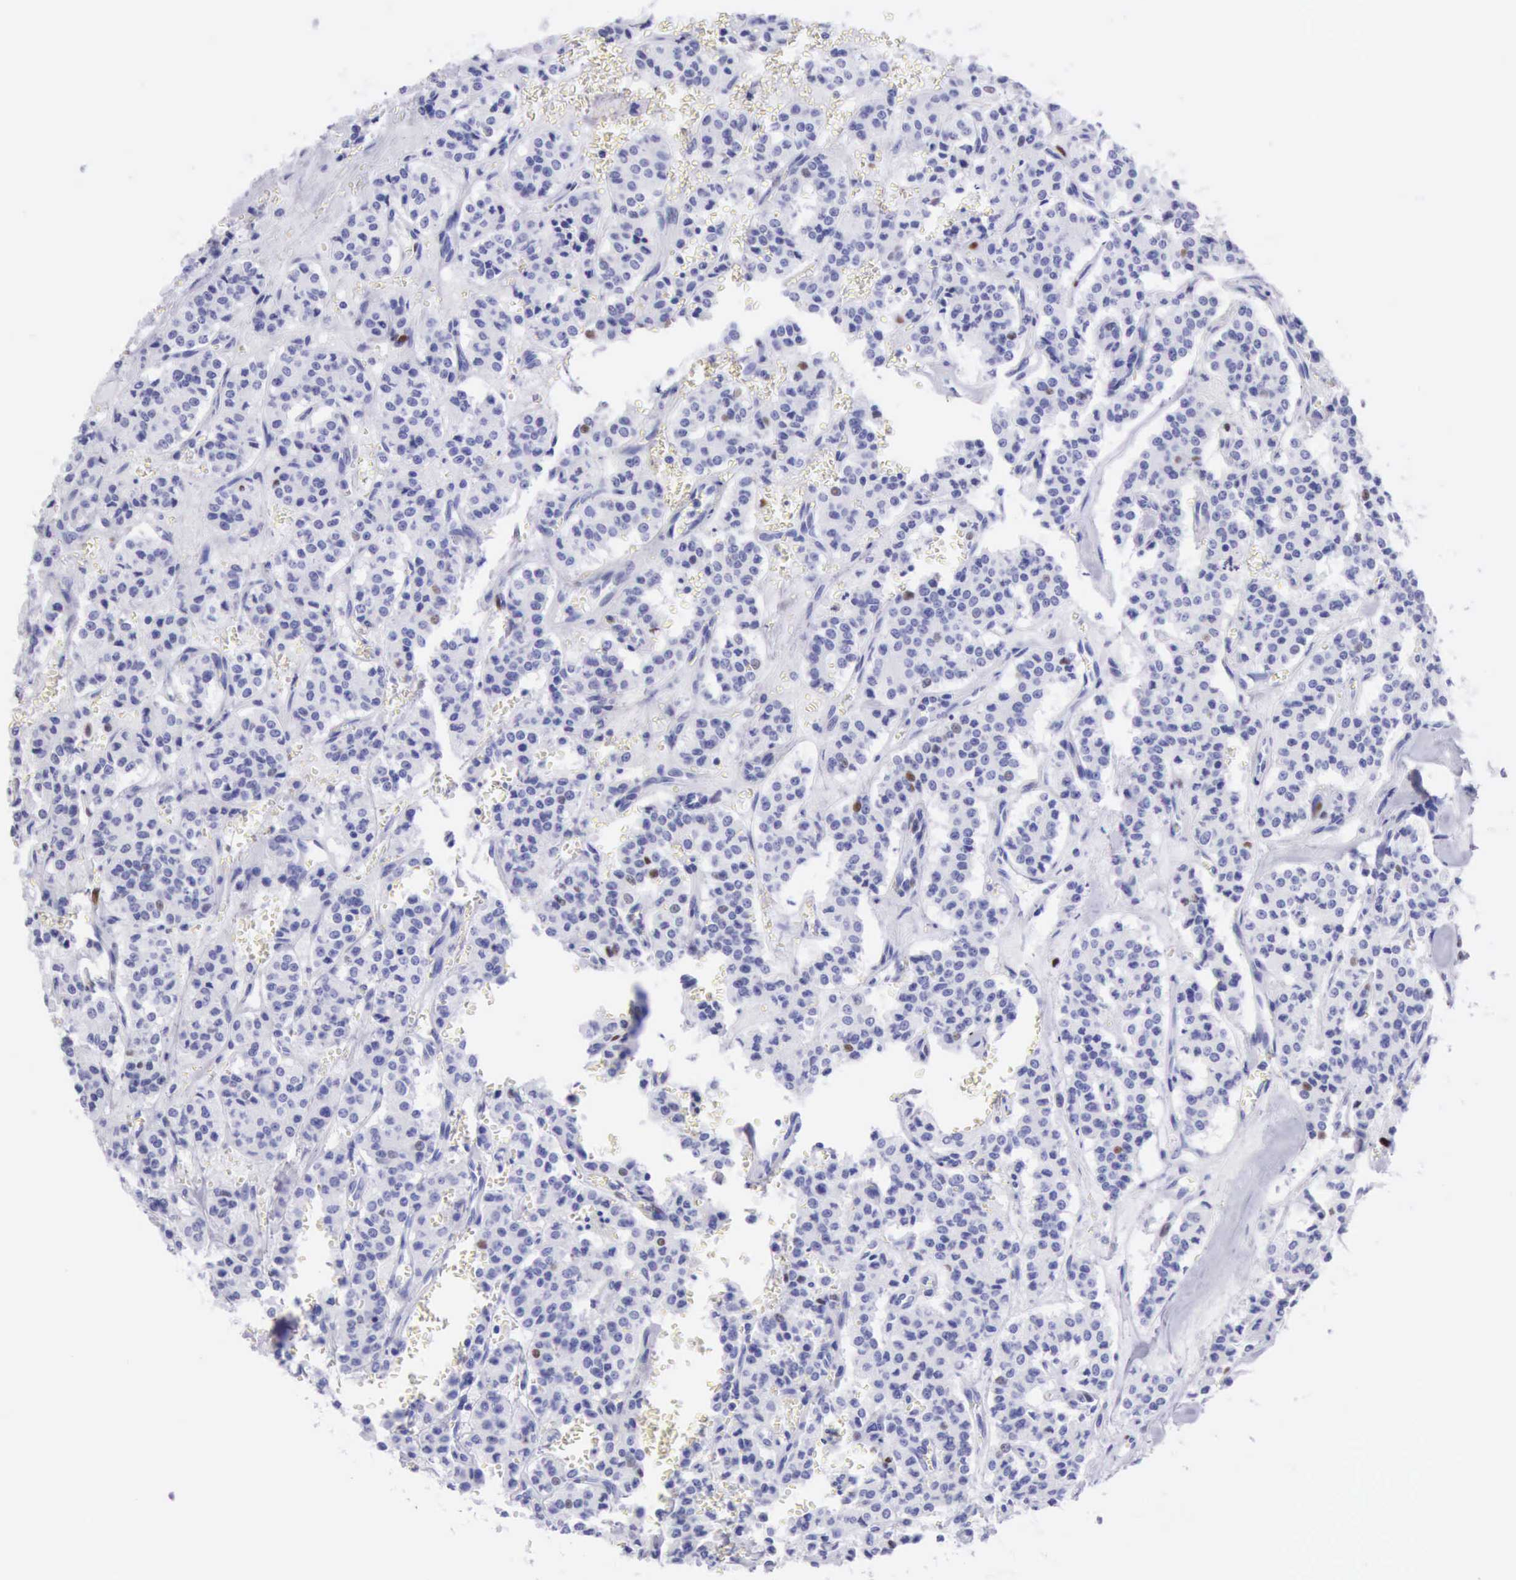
{"staining": {"intensity": "negative", "quantity": "none", "location": "none"}, "tissue": "carcinoid", "cell_type": "Tumor cells", "image_type": "cancer", "snomed": [{"axis": "morphology", "description": "Carcinoid, malignant, NOS"}, {"axis": "topography", "description": "Bronchus"}], "caption": "Micrograph shows no significant protein positivity in tumor cells of carcinoid.", "gene": "MCM2", "patient": {"sex": "male", "age": 55}}